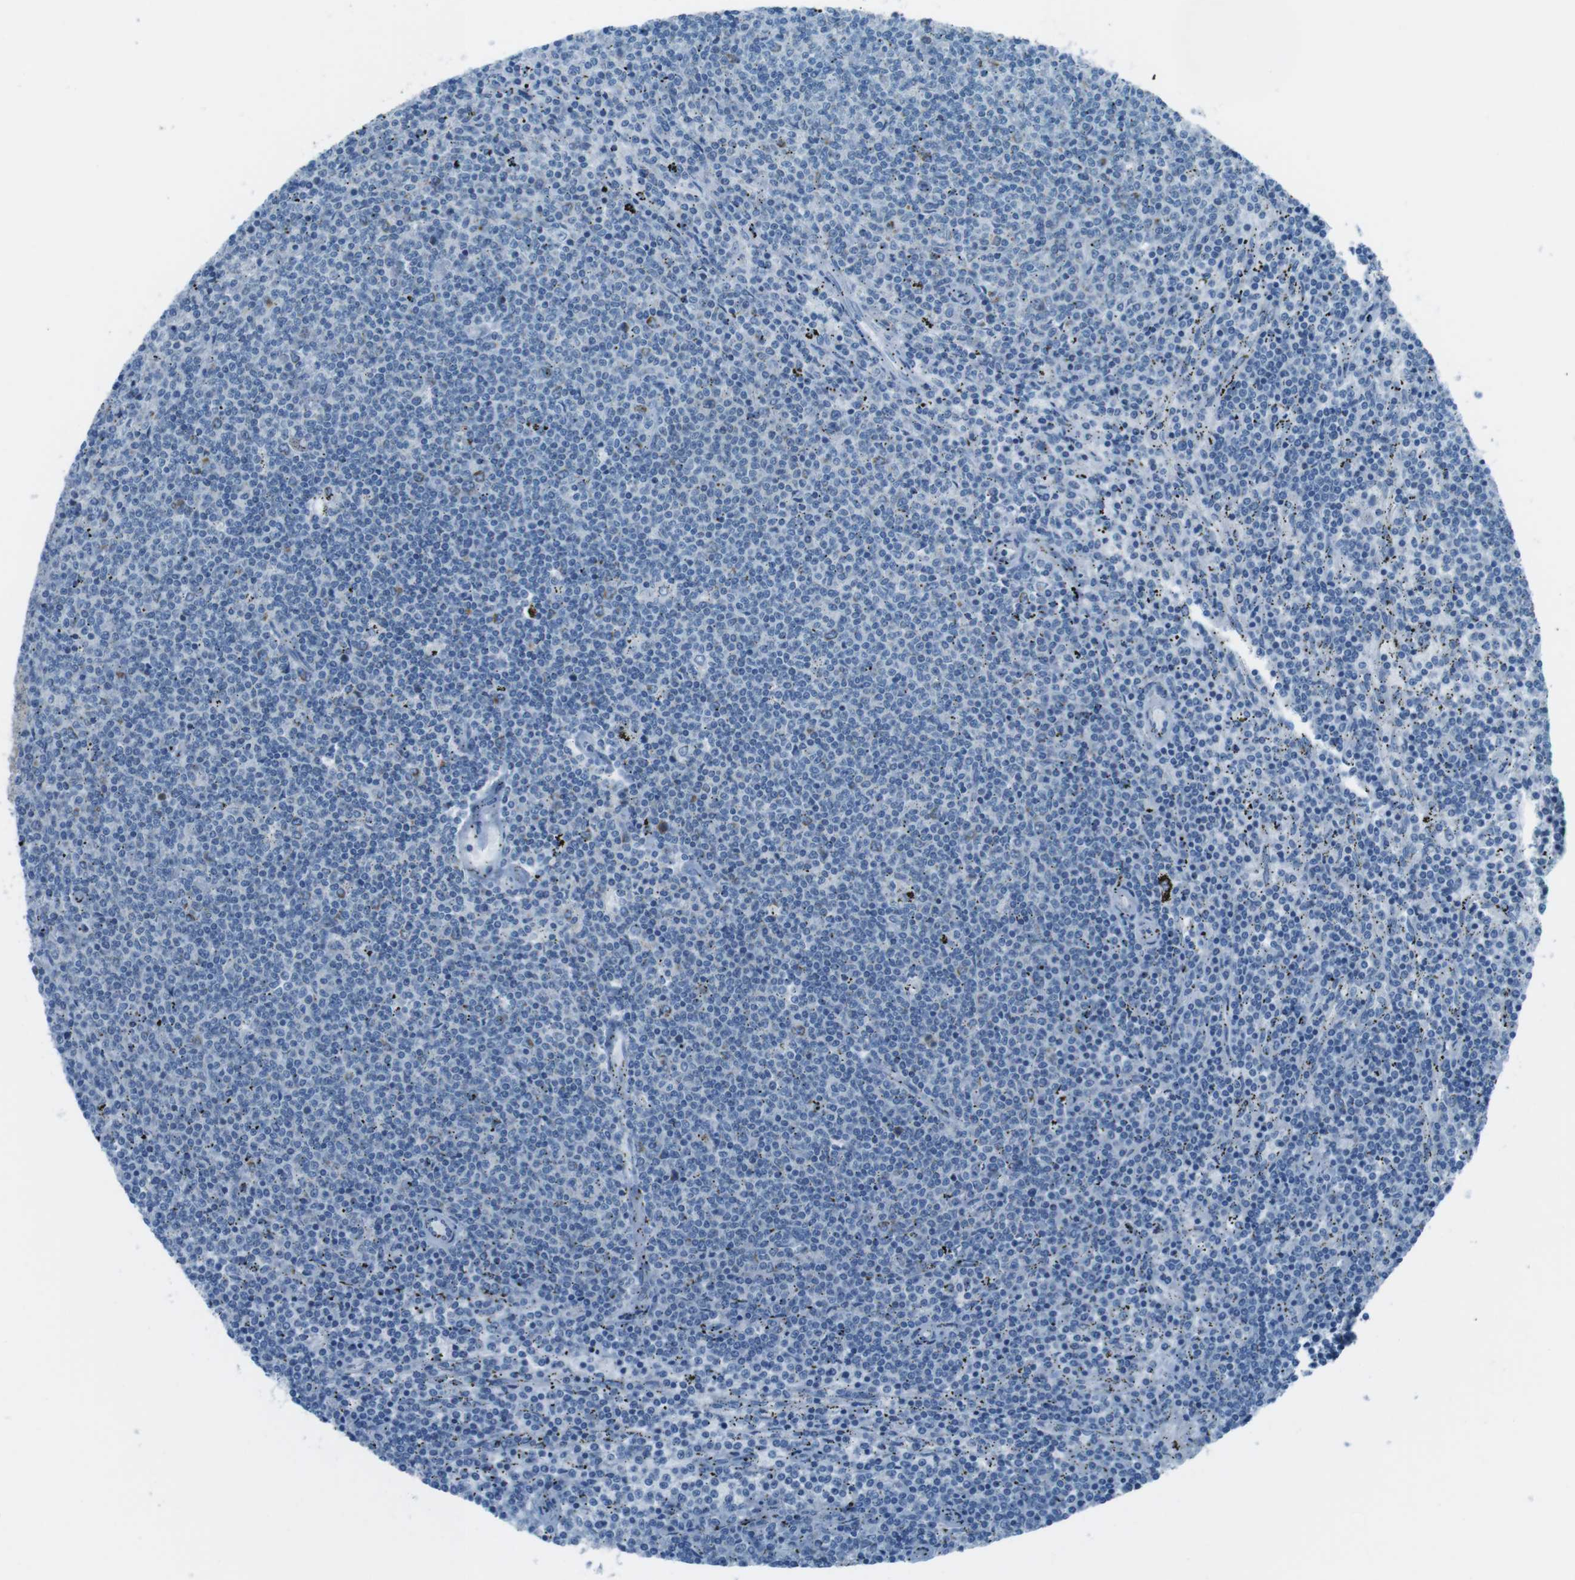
{"staining": {"intensity": "negative", "quantity": "none", "location": "none"}, "tissue": "lymphoma", "cell_type": "Tumor cells", "image_type": "cancer", "snomed": [{"axis": "morphology", "description": "Malignant lymphoma, non-Hodgkin's type, Low grade"}, {"axis": "topography", "description": "Spleen"}], "caption": "A histopathology image of human low-grade malignant lymphoma, non-Hodgkin's type is negative for staining in tumor cells.", "gene": "DNAJA3", "patient": {"sex": "female", "age": 50}}